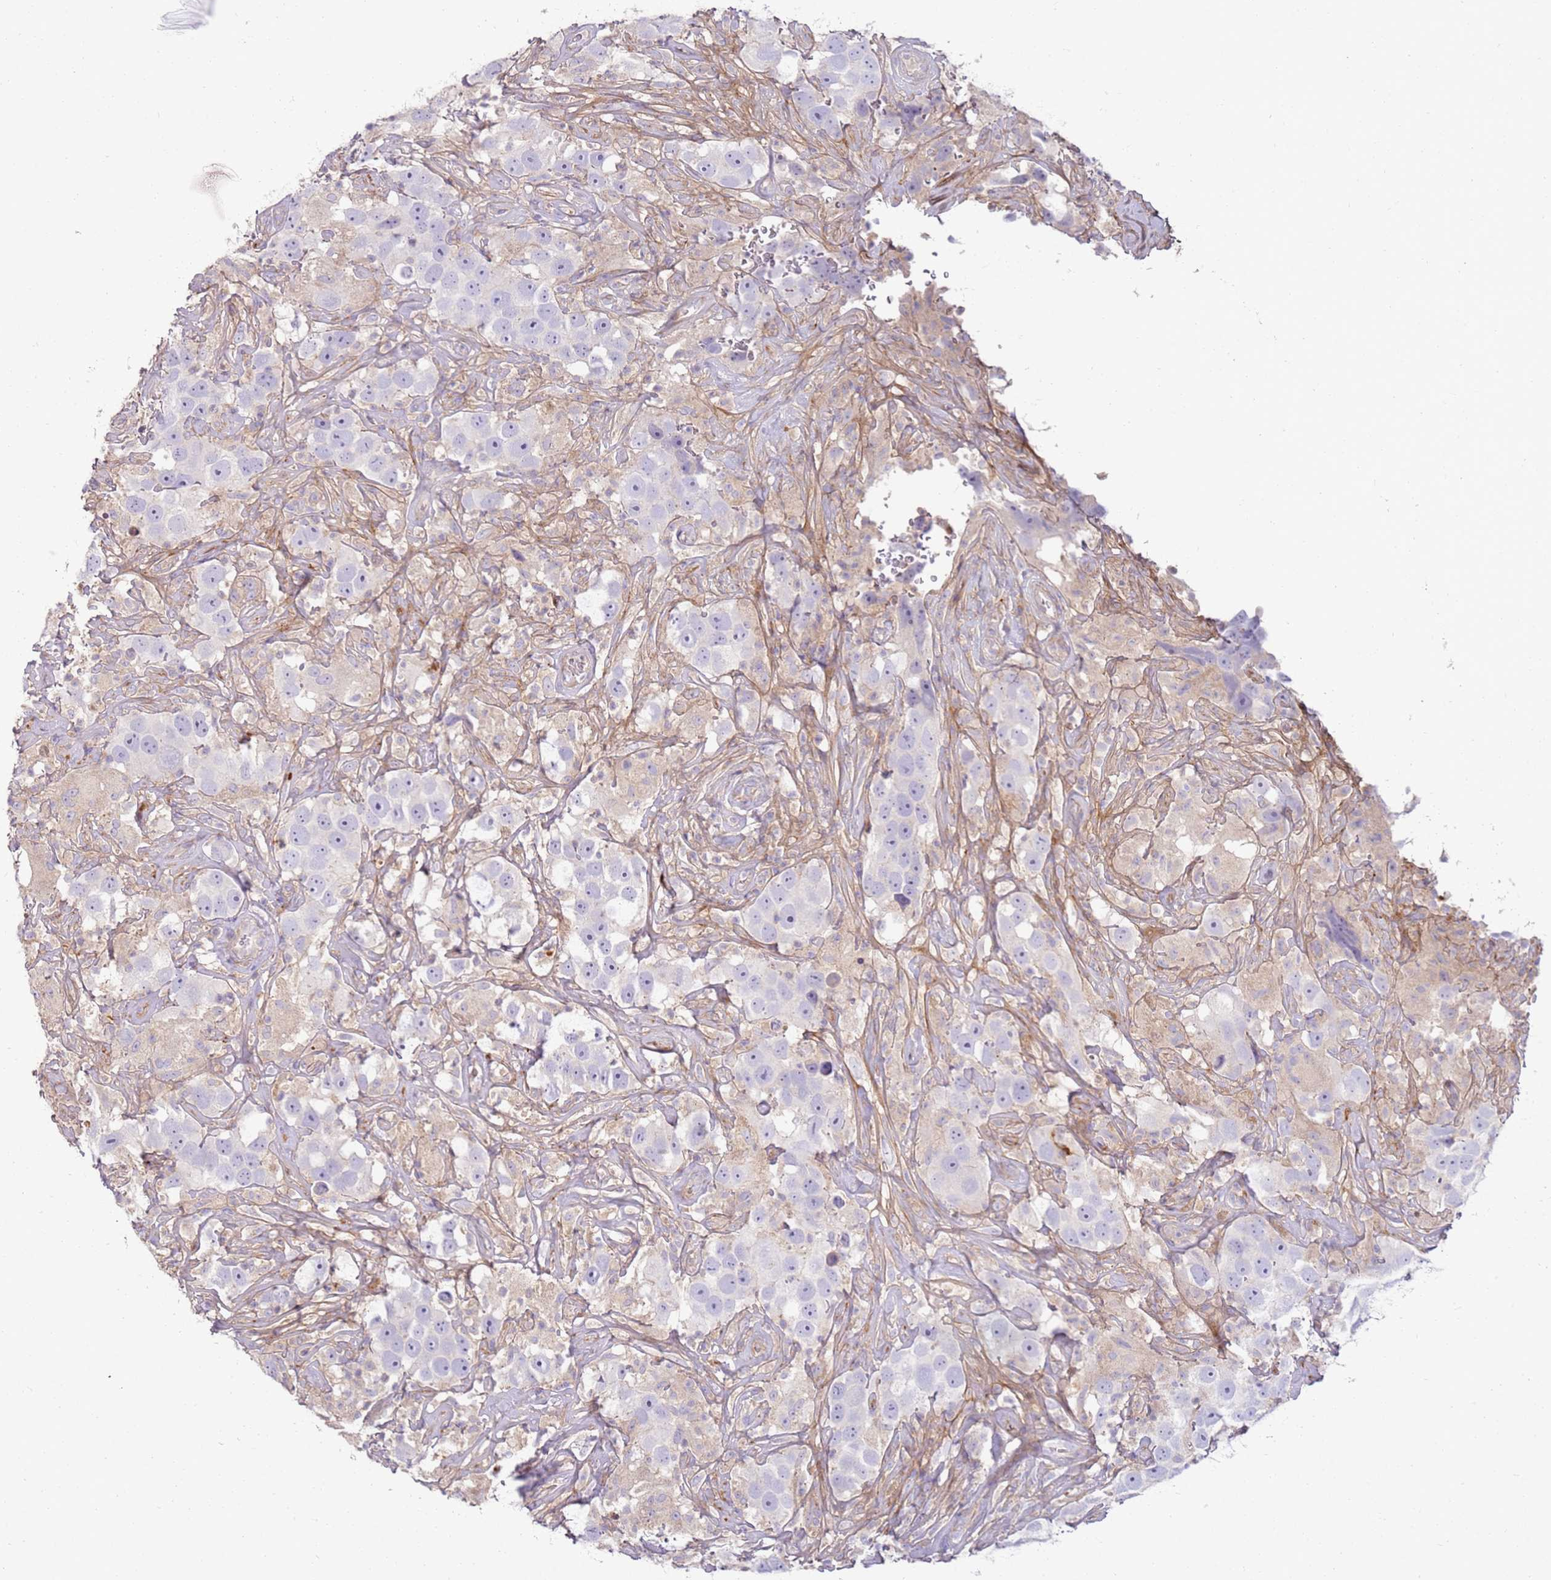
{"staining": {"intensity": "negative", "quantity": "none", "location": "none"}, "tissue": "testis cancer", "cell_type": "Tumor cells", "image_type": "cancer", "snomed": [{"axis": "morphology", "description": "Seminoma, NOS"}, {"axis": "topography", "description": "Testis"}], "caption": "Immunohistochemistry histopathology image of human testis cancer (seminoma) stained for a protein (brown), which reveals no positivity in tumor cells.", "gene": "FPR1", "patient": {"sex": "male", "age": 49}}